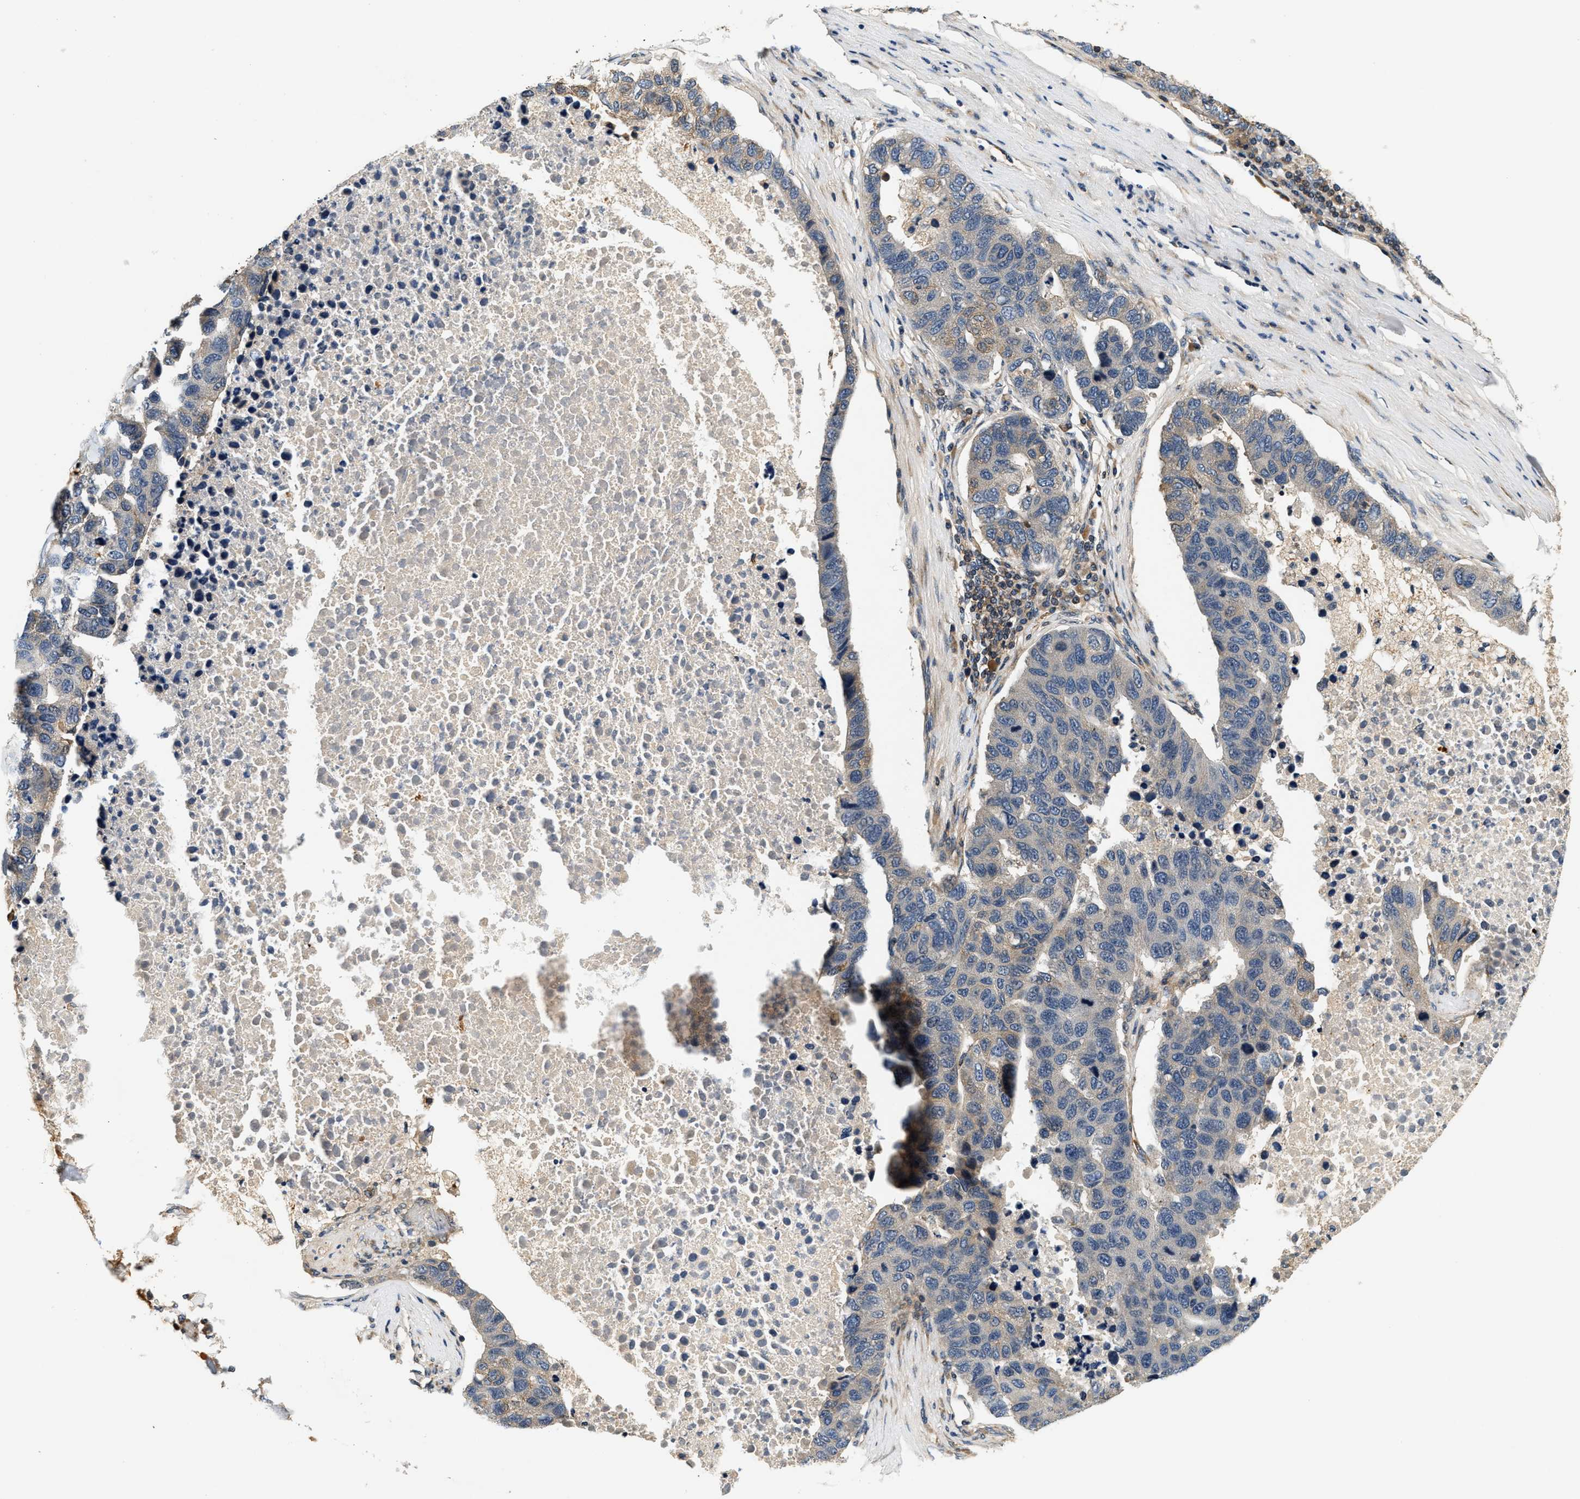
{"staining": {"intensity": "weak", "quantity": "25%-75%", "location": "cytoplasmic/membranous"}, "tissue": "pancreatic cancer", "cell_type": "Tumor cells", "image_type": "cancer", "snomed": [{"axis": "morphology", "description": "Adenocarcinoma, NOS"}, {"axis": "topography", "description": "Pancreas"}], "caption": "A brown stain labels weak cytoplasmic/membranous staining of a protein in pancreatic adenocarcinoma tumor cells. The staining was performed using DAB (3,3'-diaminobenzidine), with brown indicating positive protein expression. Nuclei are stained blue with hematoxylin.", "gene": "SAMD9", "patient": {"sex": "female", "age": 61}}